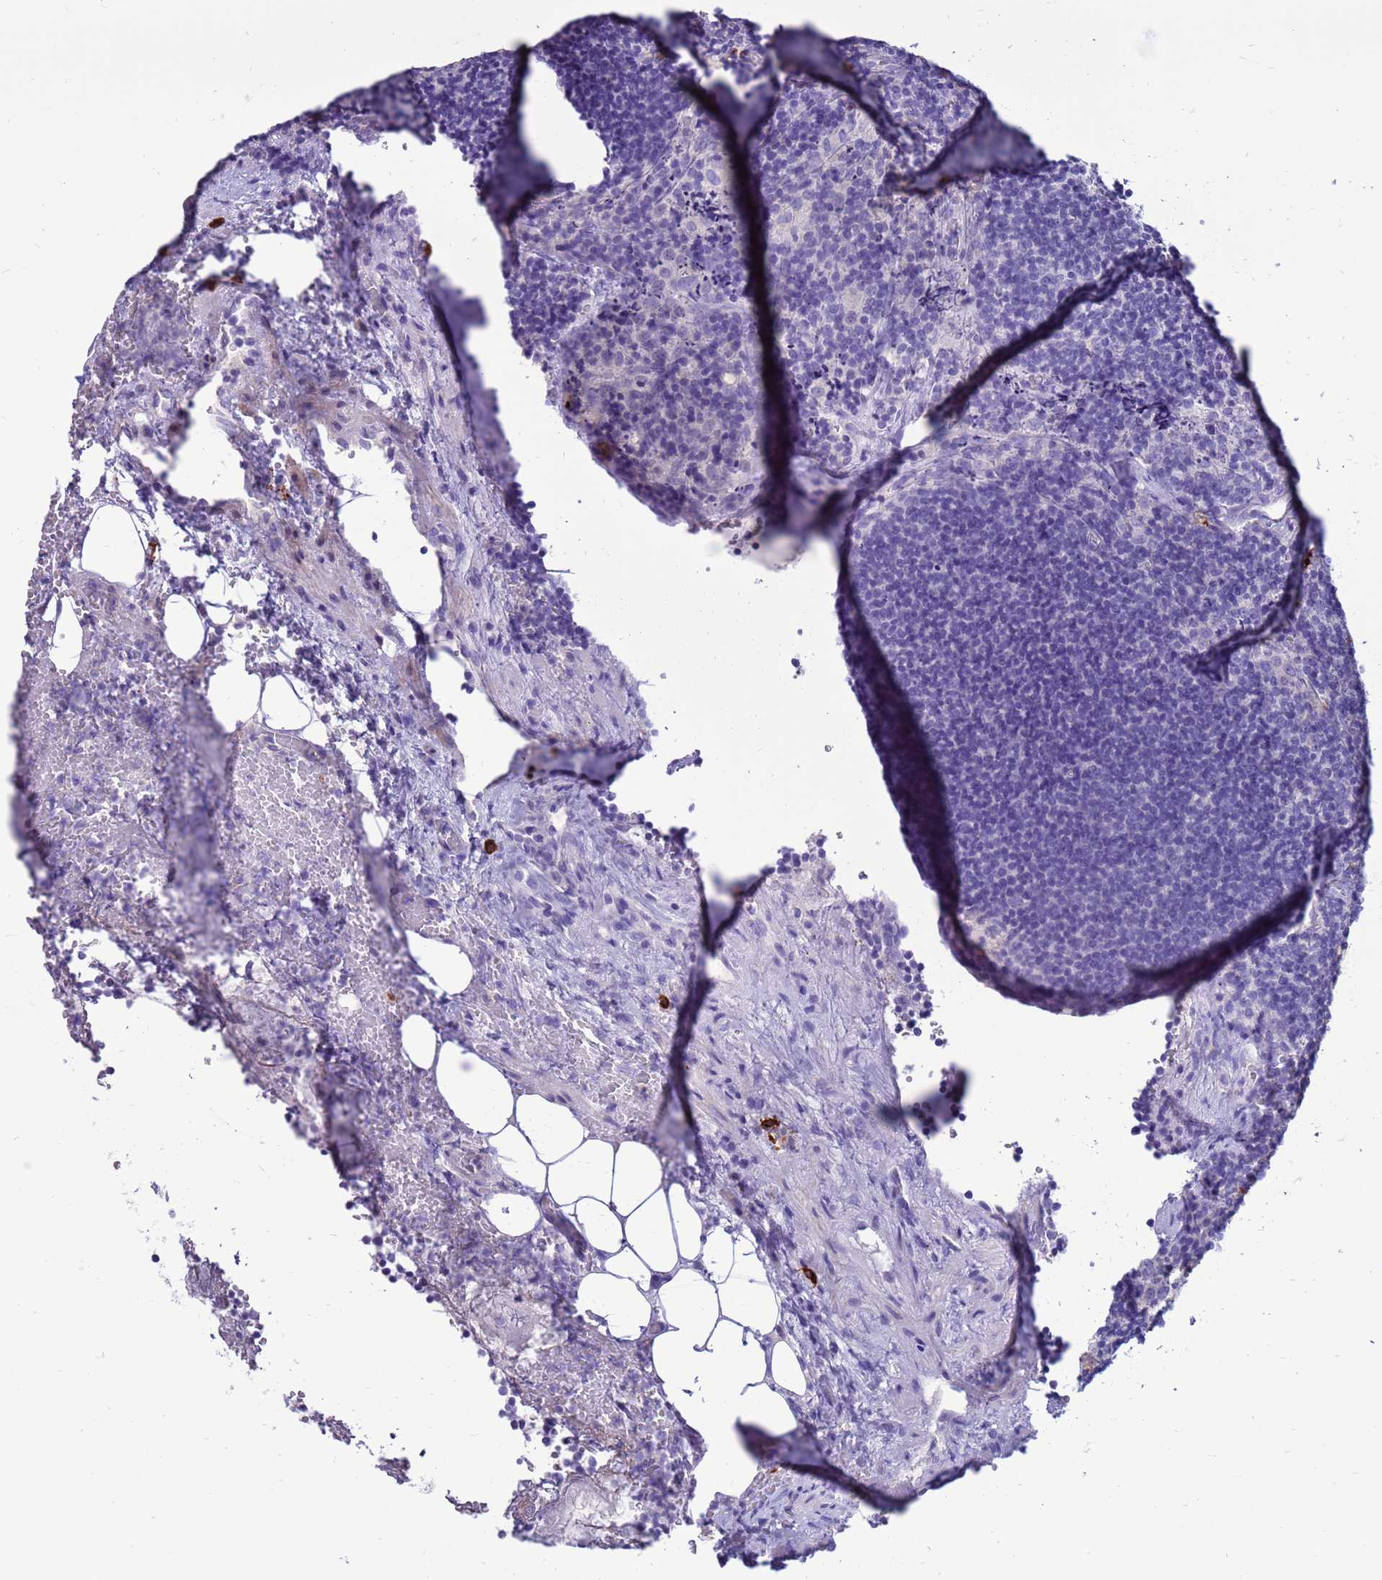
{"staining": {"intensity": "negative", "quantity": "none", "location": "none"}, "tissue": "lymph node", "cell_type": "Non-germinal center cells", "image_type": "normal", "snomed": [{"axis": "morphology", "description": "Normal tissue, NOS"}, {"axis": "topography", "description": "Lymph node"}], "caption": "DAB immunohistochemical staining of unremarkable lymph node exhibits no significant positivity in non-germinal center cells. (DAB (3,3'-diaminobenzidine) immunohistochemistry (IHC) with hematoxylin counter stain).", "gene": "PDE10A", "patient": {"sex": "male", "age": 69}}